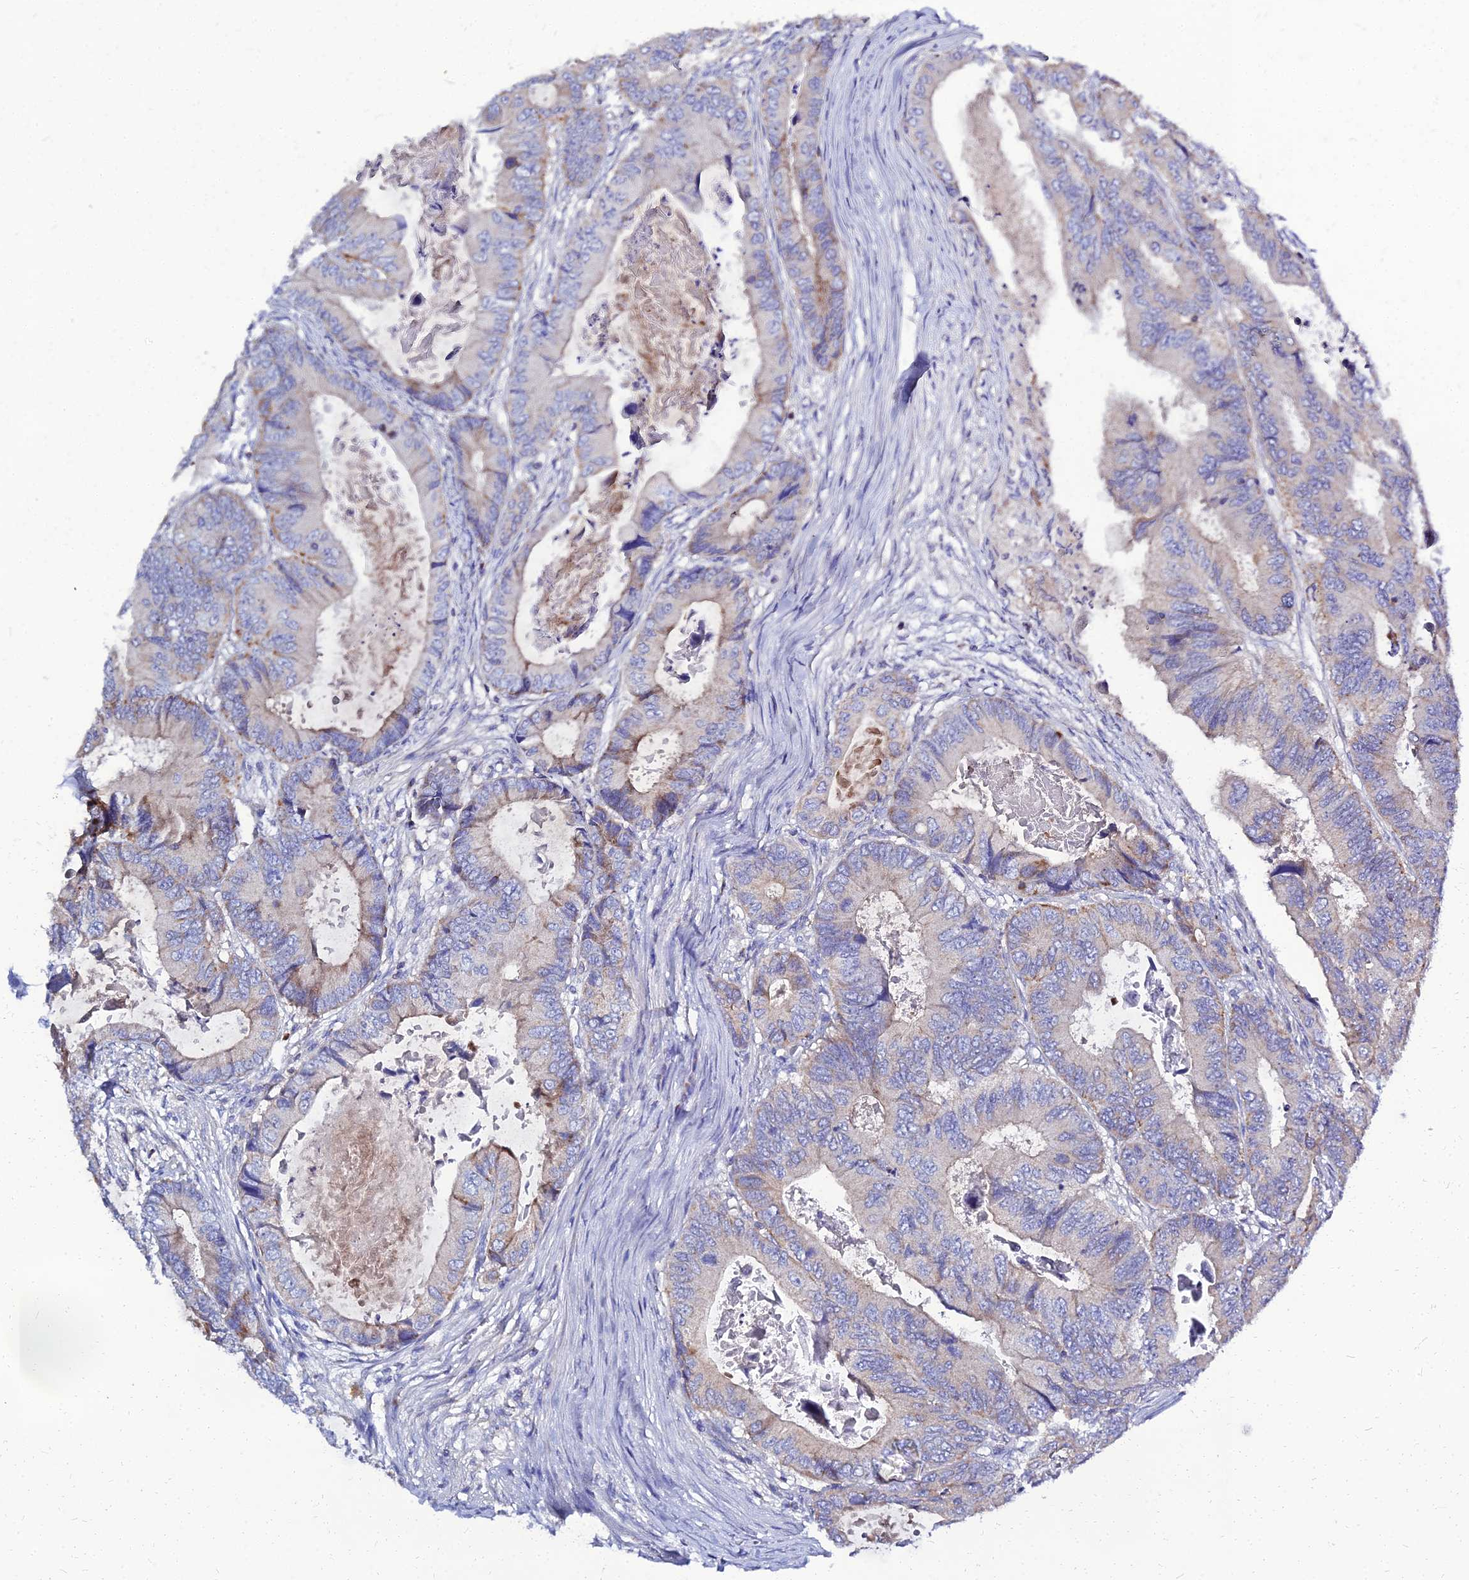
{"staining": {"intensity": "weak", "quantity": "<25%", "location": "cytoplasmic/membranous"}, "tissue": "colorectal cancer", "cell_type": "Tumor cells", "image_type": "cancer", "snomed": [{"axis": "morphology", "description": "Adenocarcinoma, NOS"}, {"axis": "topography", "description": "Colon"}], "caption": "The IHC image has no significant staining in tumor cells of colorectal cancer tissue.", "gene": "NPY", "patient": {"sex": "male", "age": 85}}